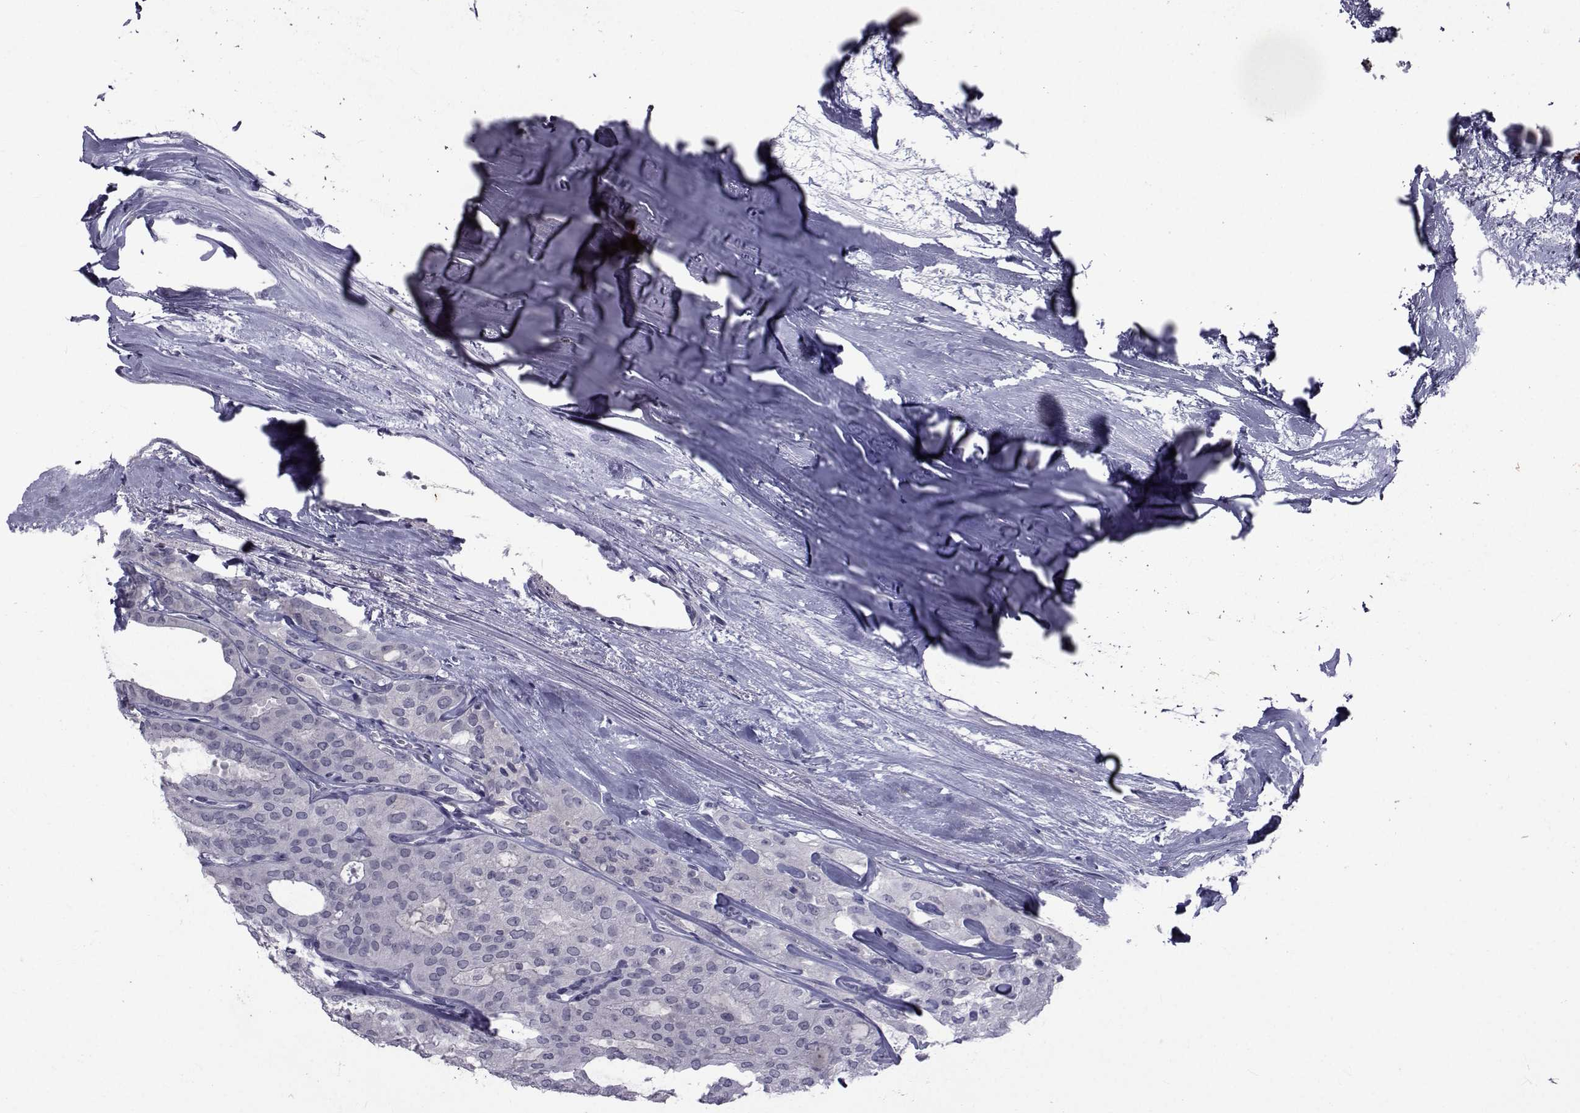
{"staining": {"intensity": "negative", "quantity": "none", "location": "none"}, "tissue": "thyroid cancer", "cell_type": "Tumor cells", "image_type": "cancer", "snomed": [{"axis": "morphology", "description": "Follicular adenoma carcinoma, NOS"}, {"axis": "topography", "description": "Thyroid gland"}], "caption": "Tumor cells are negative for brown protein staining in thyroid cancer.", "gene": "PAX2", "patient": {"sex": "male", "age": 75}}